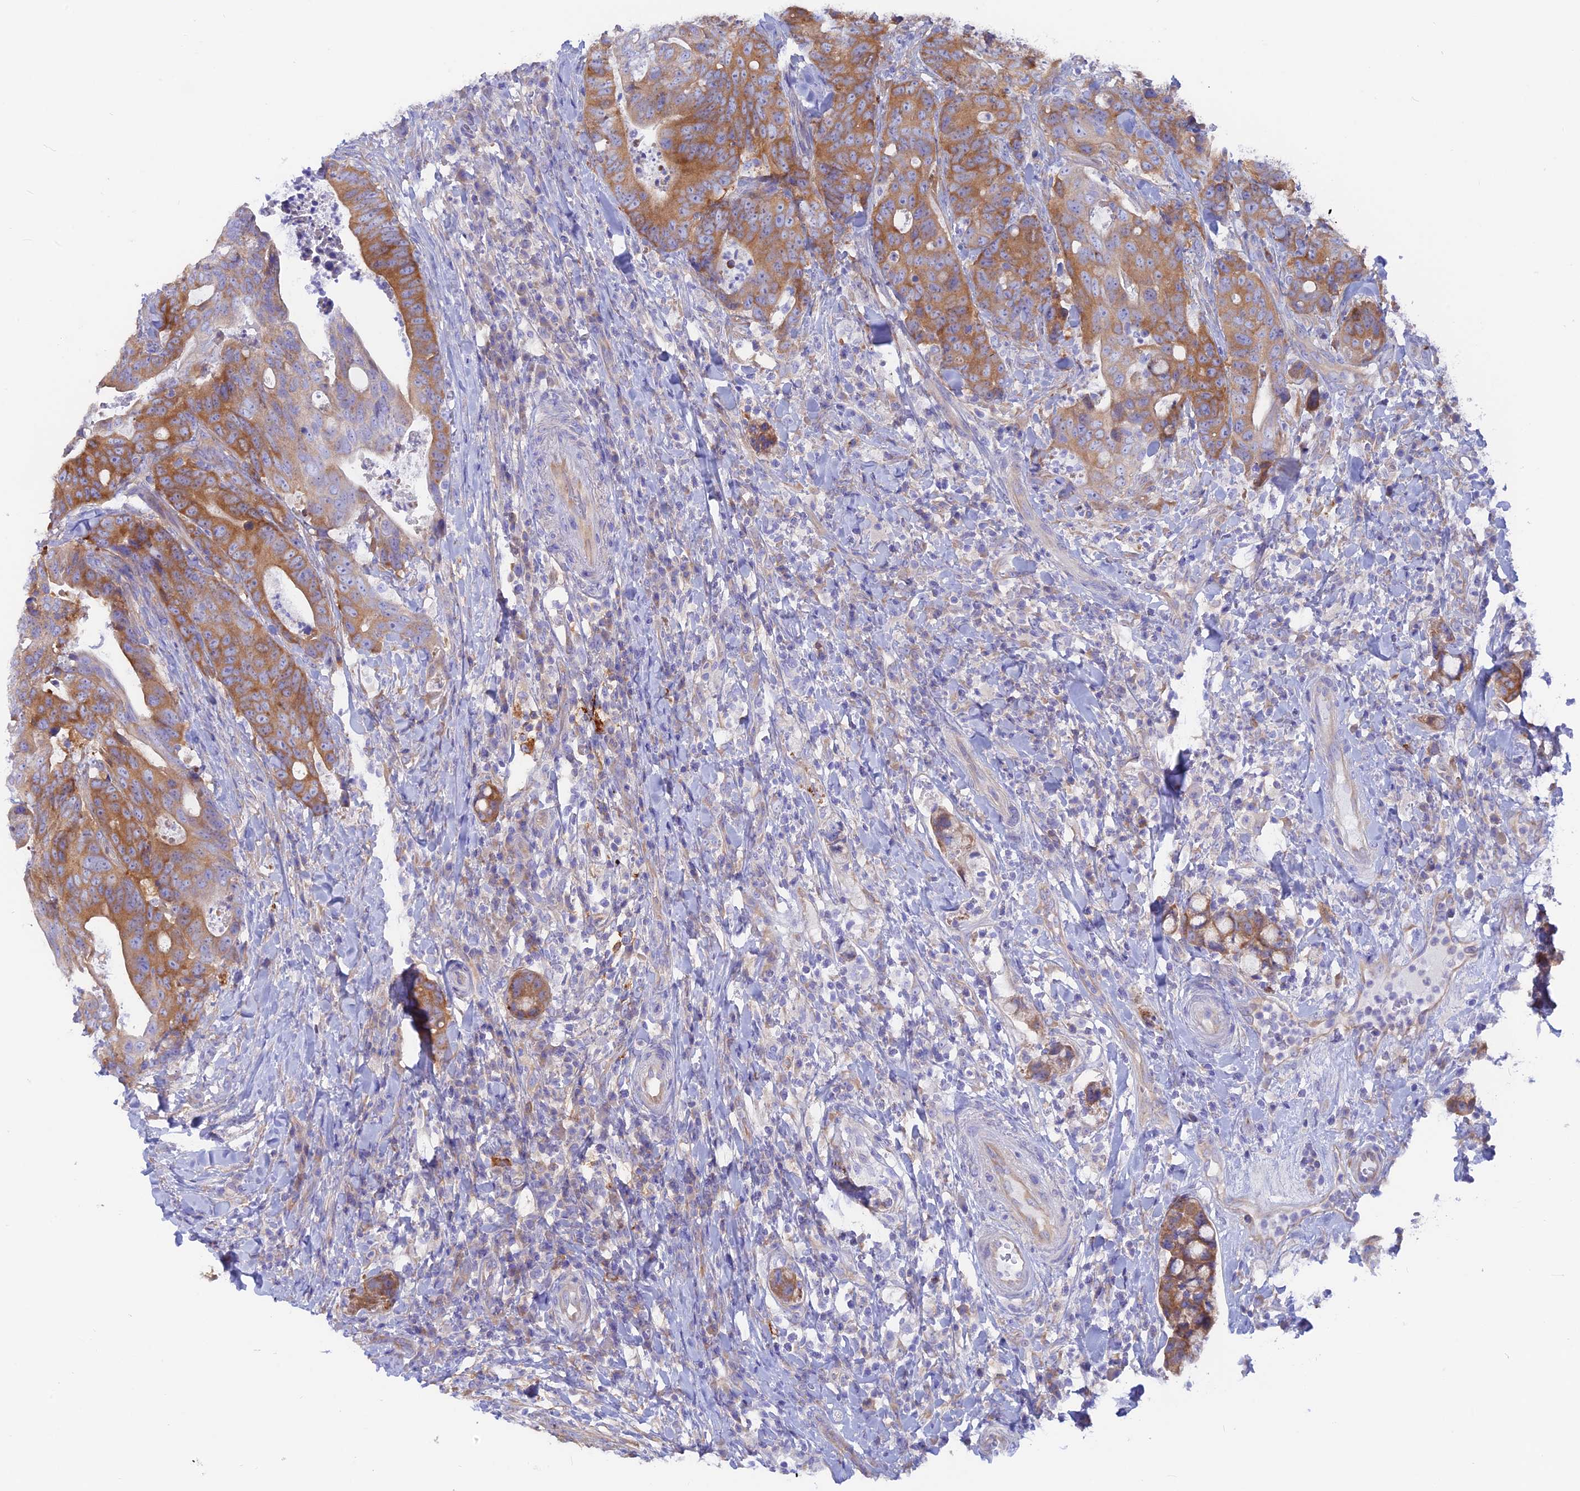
{"staining": {"intensity": "moderate", "quantity": ">75%", "location": "cytoplasmic/membranous"}, "tissue": "colorectal cancer", "cell_type": "Tumor cells", "image_type": "cancer", "snomed": [{"axis": "morphology", "description": "Adenocarcinoma, NOS"}, {"axis": "topography", "description": "Colon"}], "caption": "Immunohistochemistry (IHC) staining of colorectal cancer, which shows medium levels of moderate cytoplasmic/membranous positivity in approximately >75% of tumor cells indicating moderate cytoplasmic/membranous protein positivity. The staining was performed using DAB (3,3'-diaminobenzidine) (brown) for protein detection and nuclei were counterstained in hematoxylin (blue).", "gene": "LZTFL1", "patient": {"sex": "female", "age": 82}}